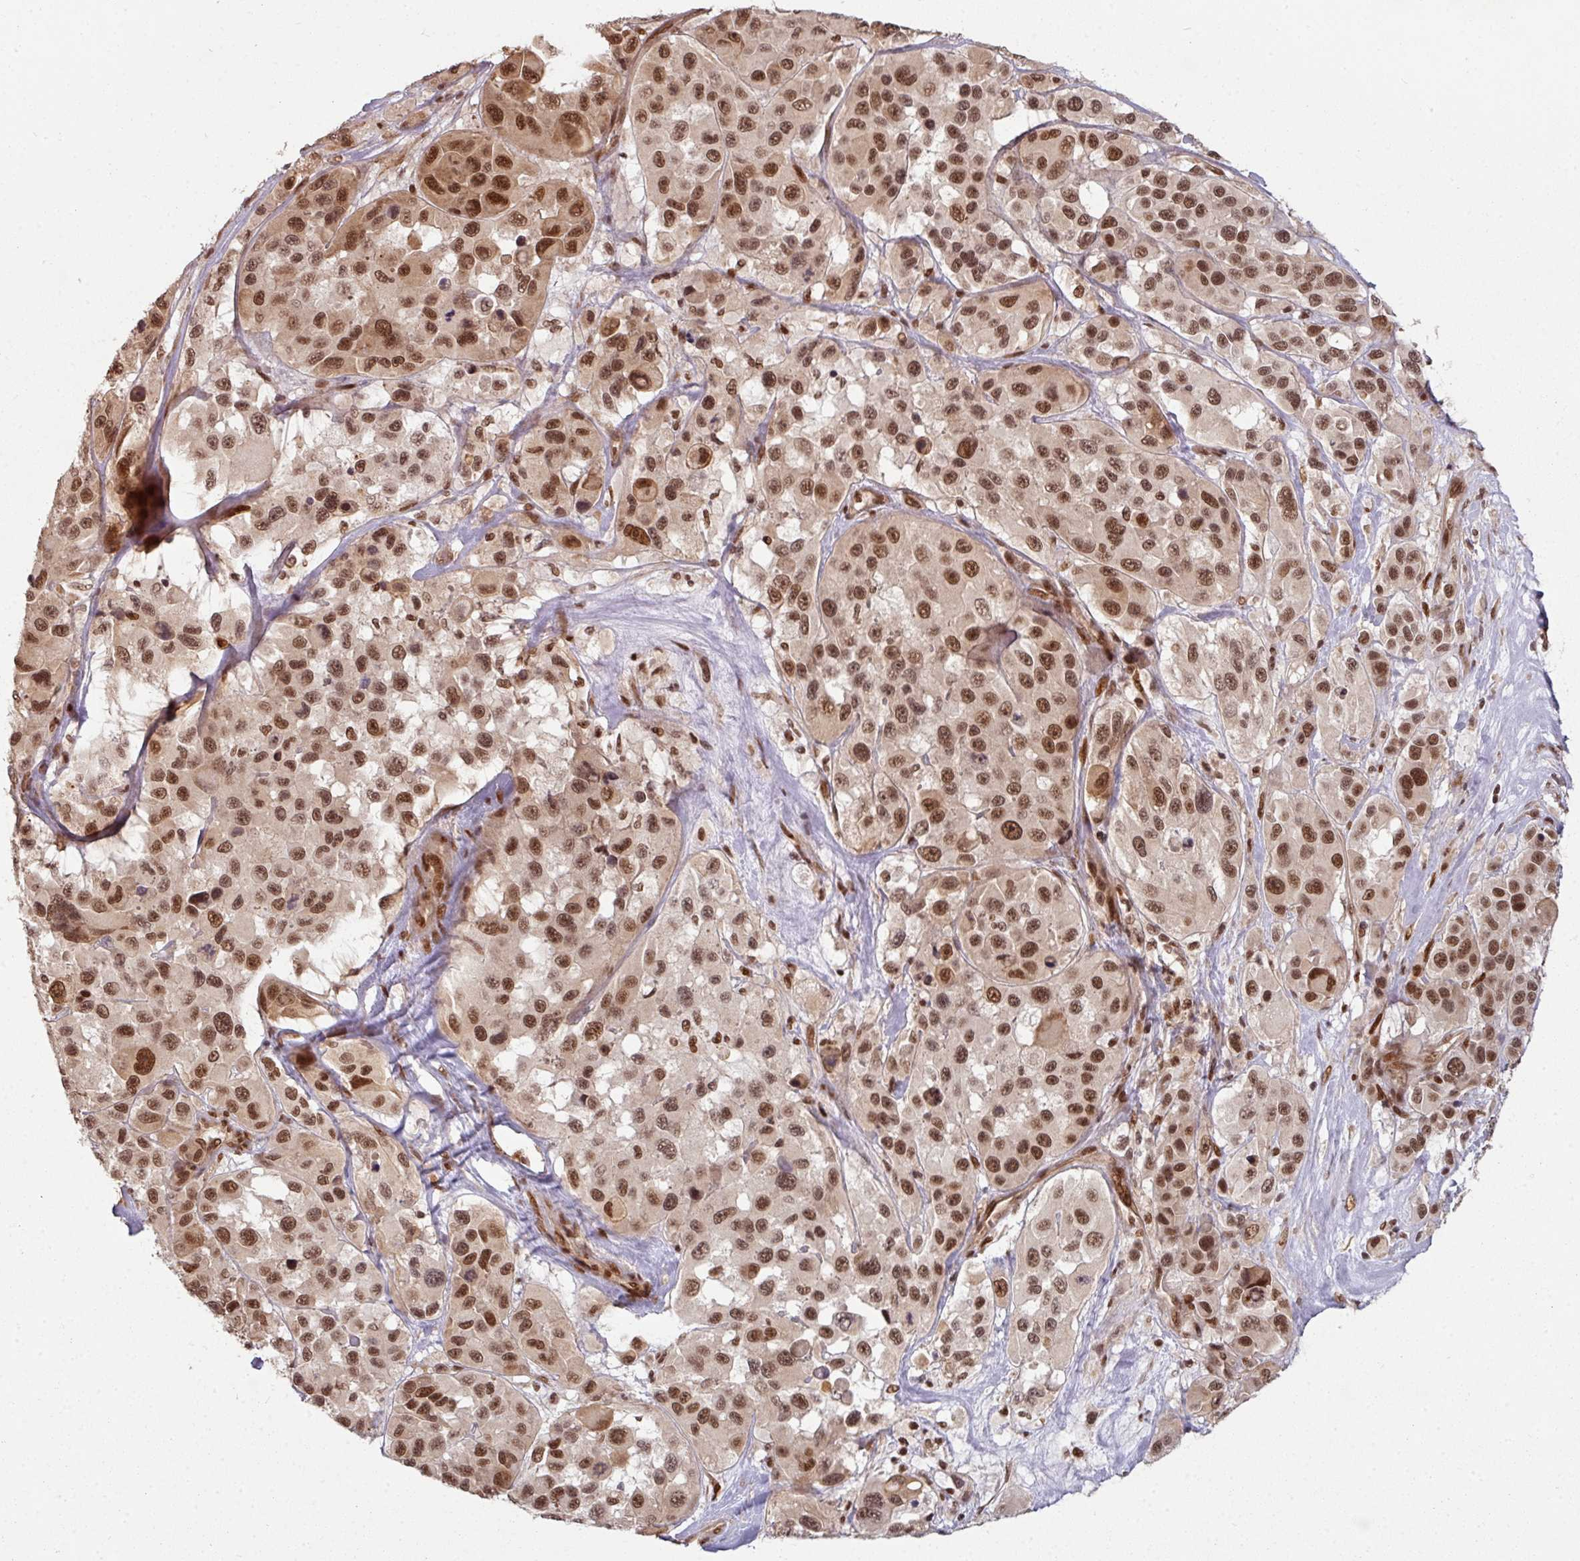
{"staining": {"intensity": "strong", "quantity": ">75%", "location": "nuclear"}, "tissue": "melanoma", "cell_type": "Tumor cells", "image_type": "cancer", "snomed": [{"axis": "morphology", "description": "Malignant melanoma, Metastatic site"}, {"axis": "topography", "description": "Lymph node"}], "caption": "Tumor cells reveal high levels of strong nuclear staining in approximately >75% of cells in human melanoma. The staining was performed using DAB (3,3'-diaminobenzidine), with brown indicating positive protein expression. Nuclei are stained blue with hematoxylin.", "gene": "SIK3", "patient": {"sex": "female", "age": 65}}